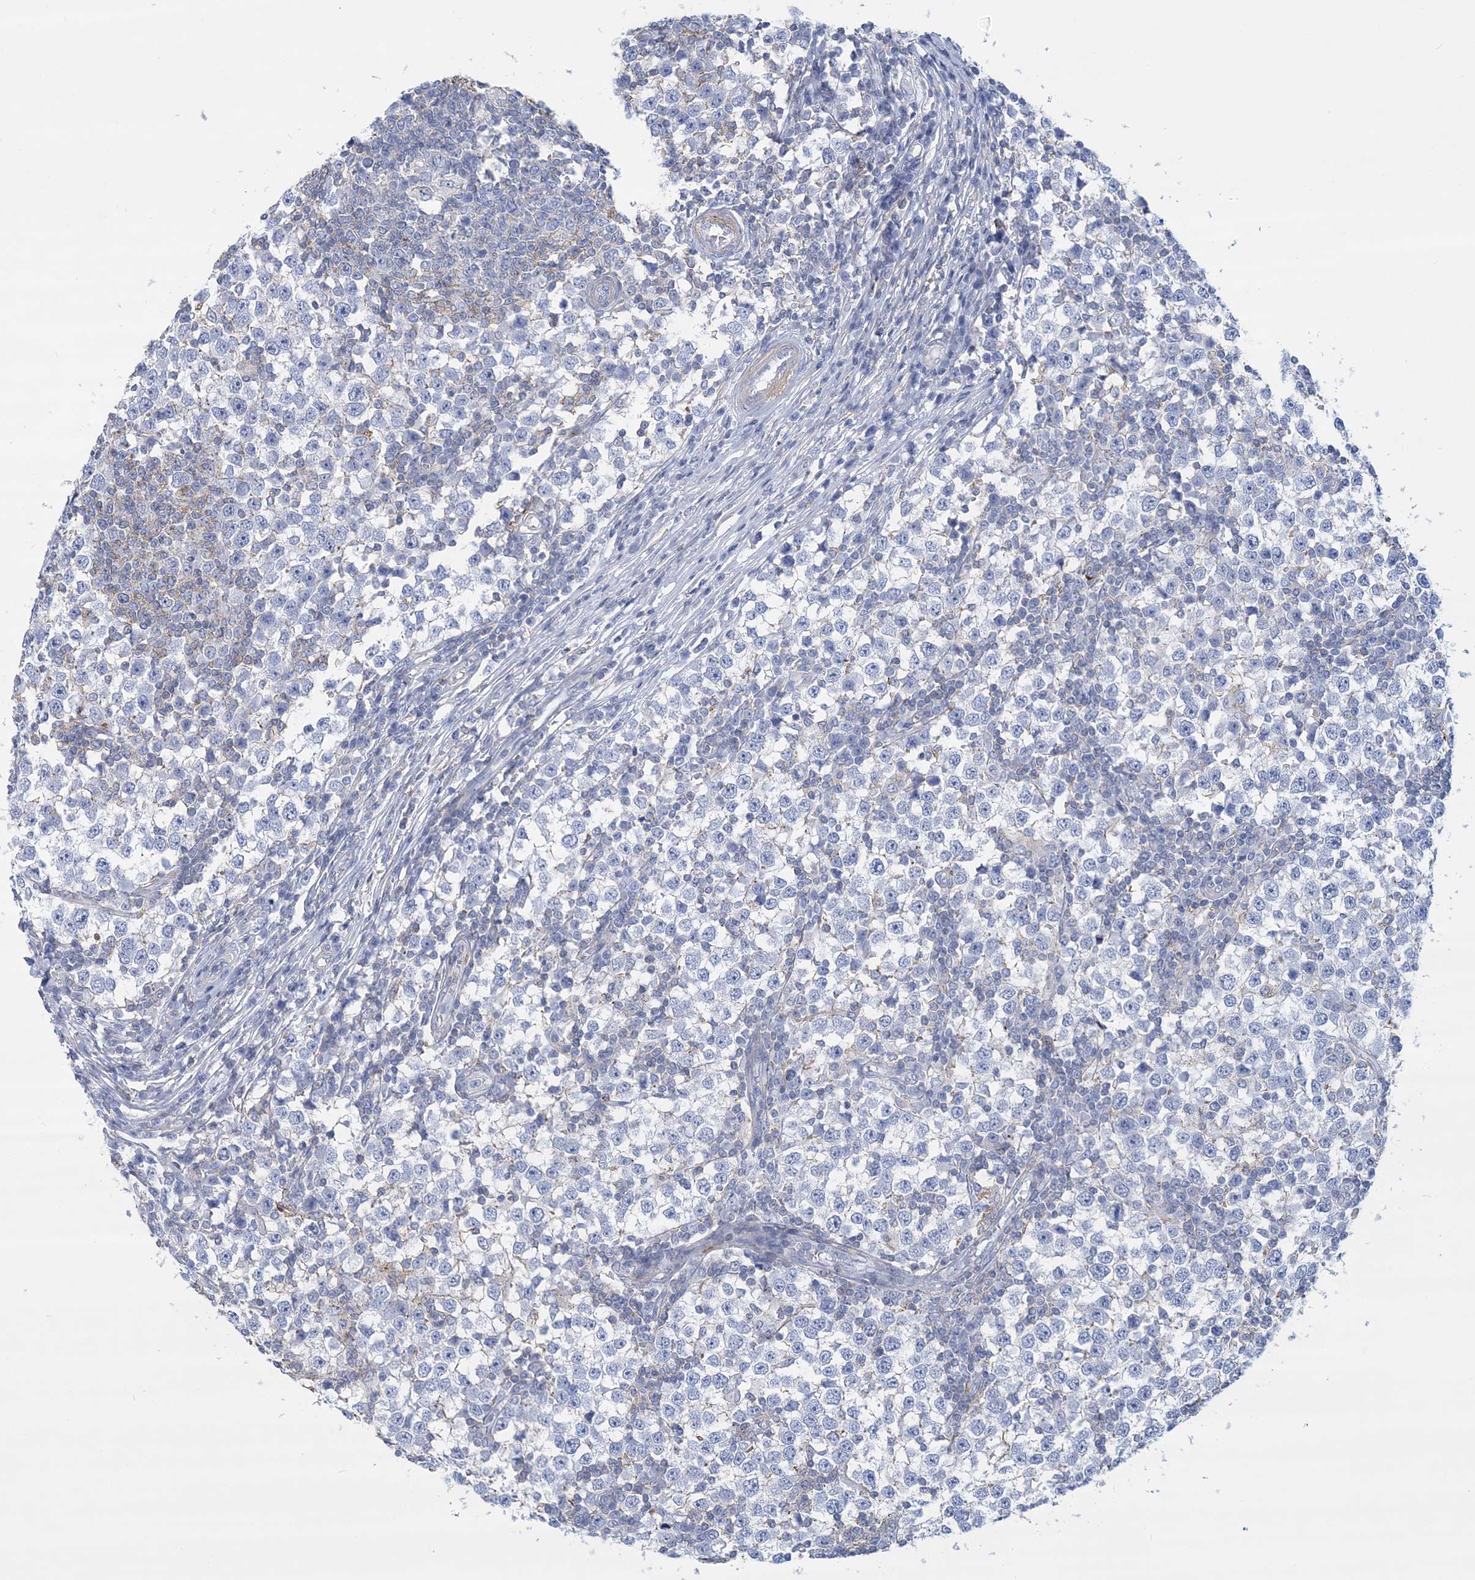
{"staining": {"intensity": "negative", "quantity": "none", "location": "none"}, "tissue": "testis cancer", "cell_type": "Tumor cells", "image_type": "cancer", "snomed": [{"axis": "morphology", "description": "Seminoma, NOS"}, {"axis": "topography", "description": "Testis"}], "caption": "Immunohistochemistry (IHC) photomicrograph of neoplastic tissue: testis cancer (seminoma) stained with DAB reveals no significant protein staining in tumor cells.", "gene": "C11orf21", "patient": {"sex": "male", "age": 65}}